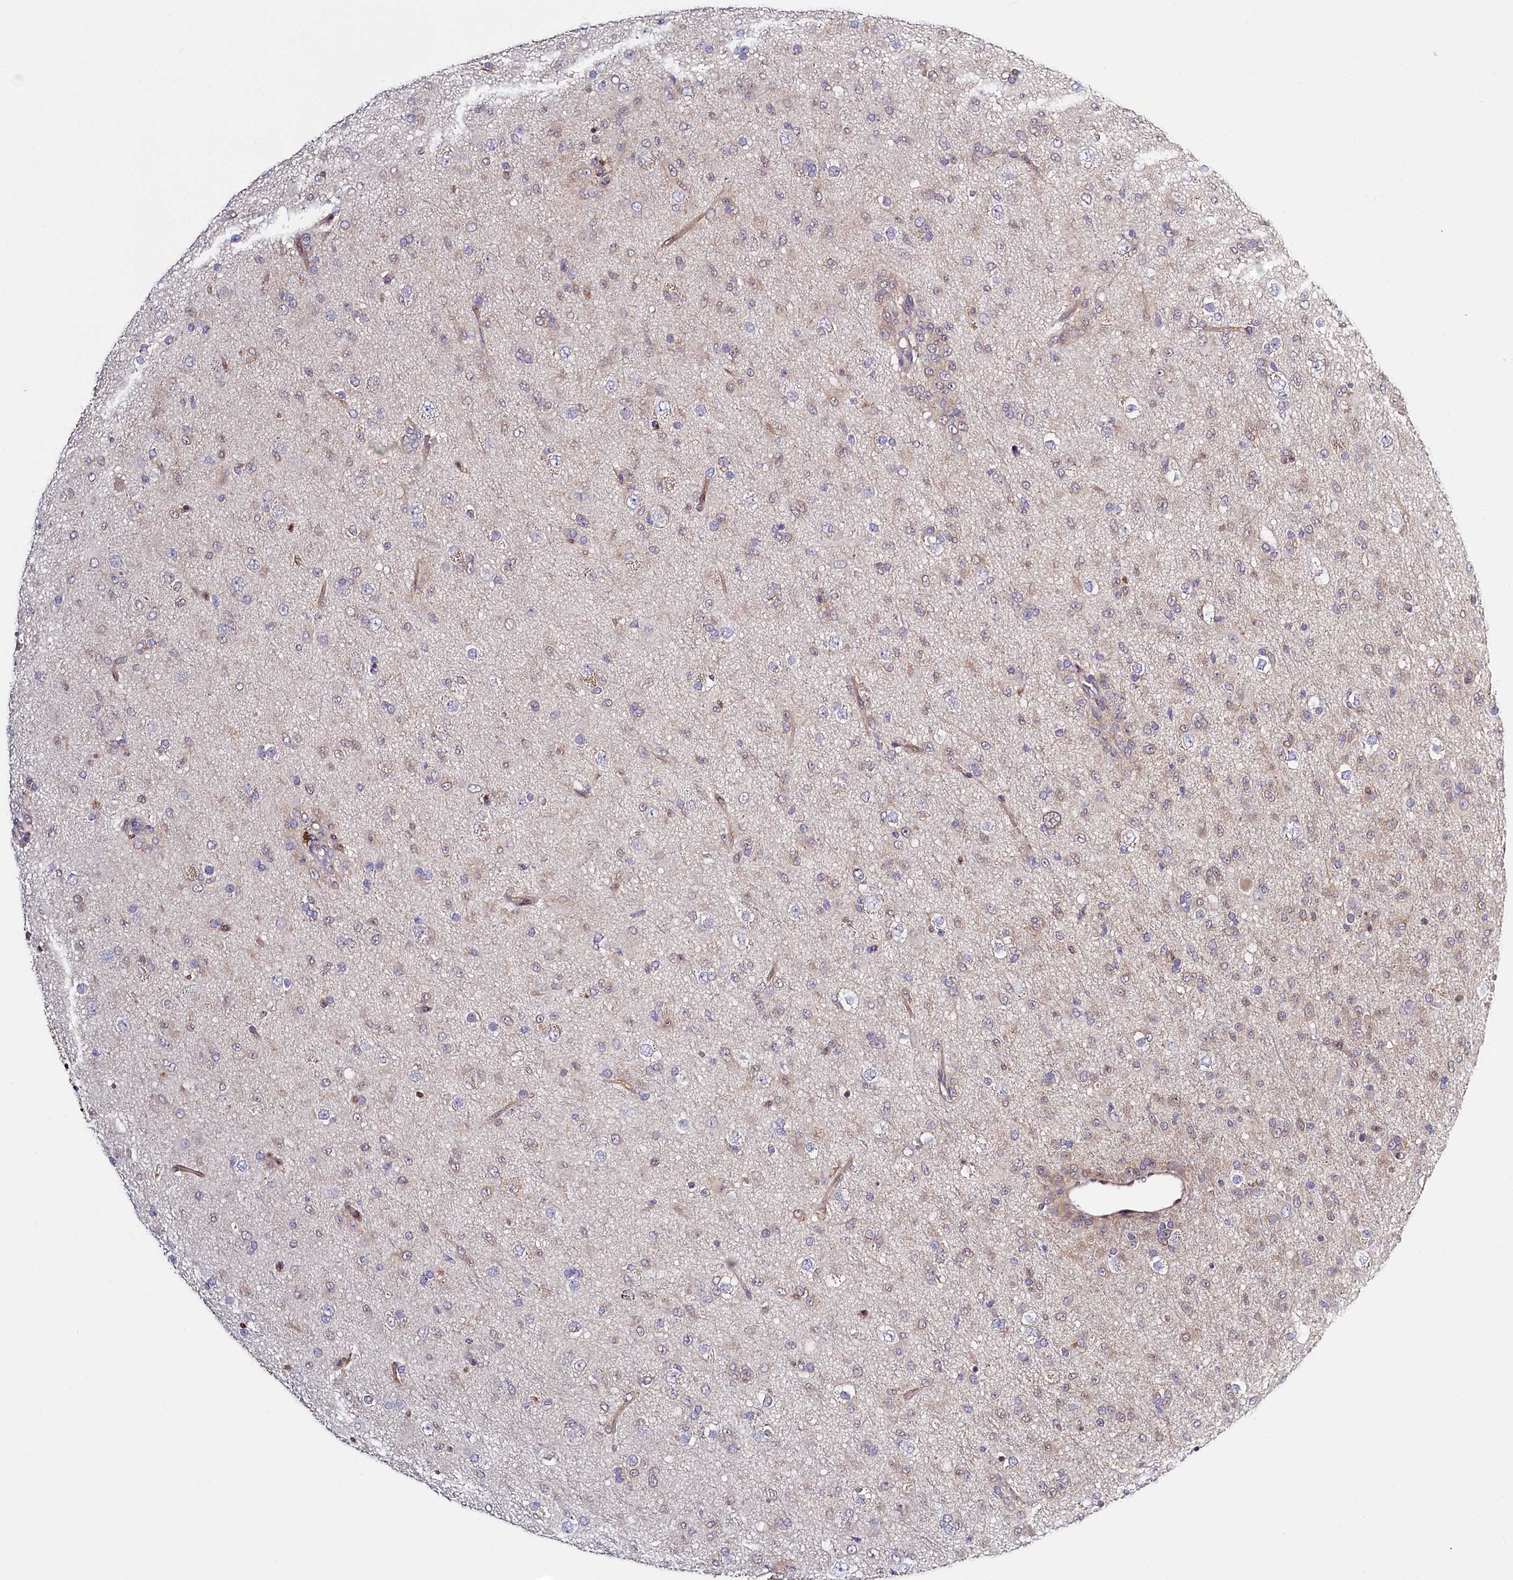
{"staining": {"intensity": "weak", "quantity": "<25%", "location": "cytoplasmic/membranous,nuclear"}, "tissue": "glioma", "cell_type": "Tumor cells", "image_type": "cancer", "snomed": [{"axis": "morphology", "description": "Glioma, malignant, Low grade"}, {"axis": "topography", "description": "Brain"}], "caption": "The immunohistochemistry (IHC) photomicrograph has no significant expression in tumor cells of glioma tissue.", "gene": "PDE6D", "patient": {"sex": "male", "age": 65}}